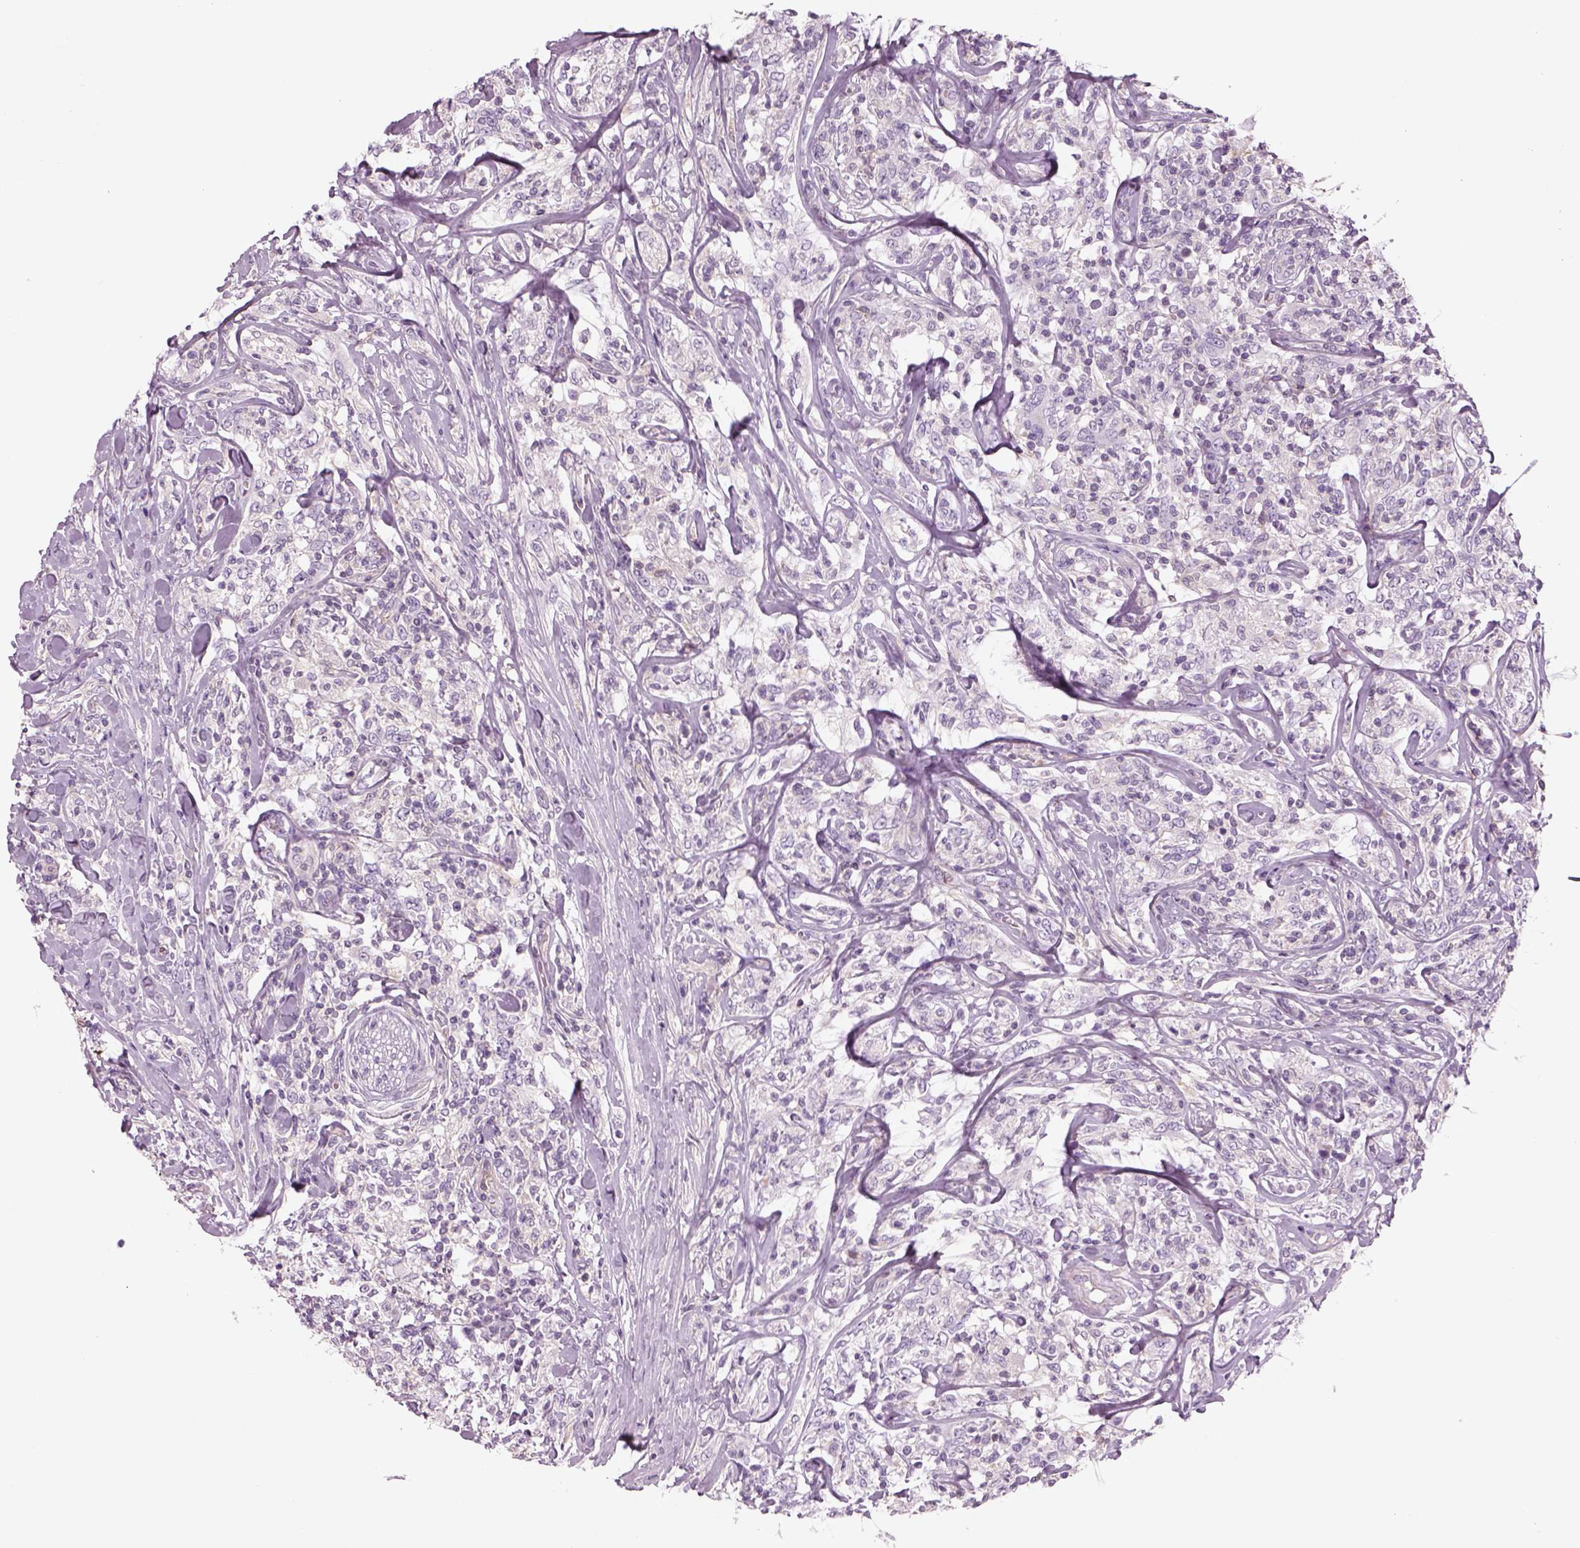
{"staining": {"intensity": "negative", "quantity": "none", "location": "none"}, "tissue": "lymphoma", "cell_type": "Tumor cells", "image_type": "cancer", "snomed": [{"axis": "morphology", "description": "Malignant lymphoma, non-Hodgkin's type, High grade"}, {"axis": "topography", "description": "Lymph node"}], "caption": "This is an immunohistochemistry histopathology image of human malignant lymphoma, non-Hodgkin's type (high-grade). There is no staining in tumor cells.", "gene": "SLC1A7", "patient": {"sex": "female", "age": 84}}